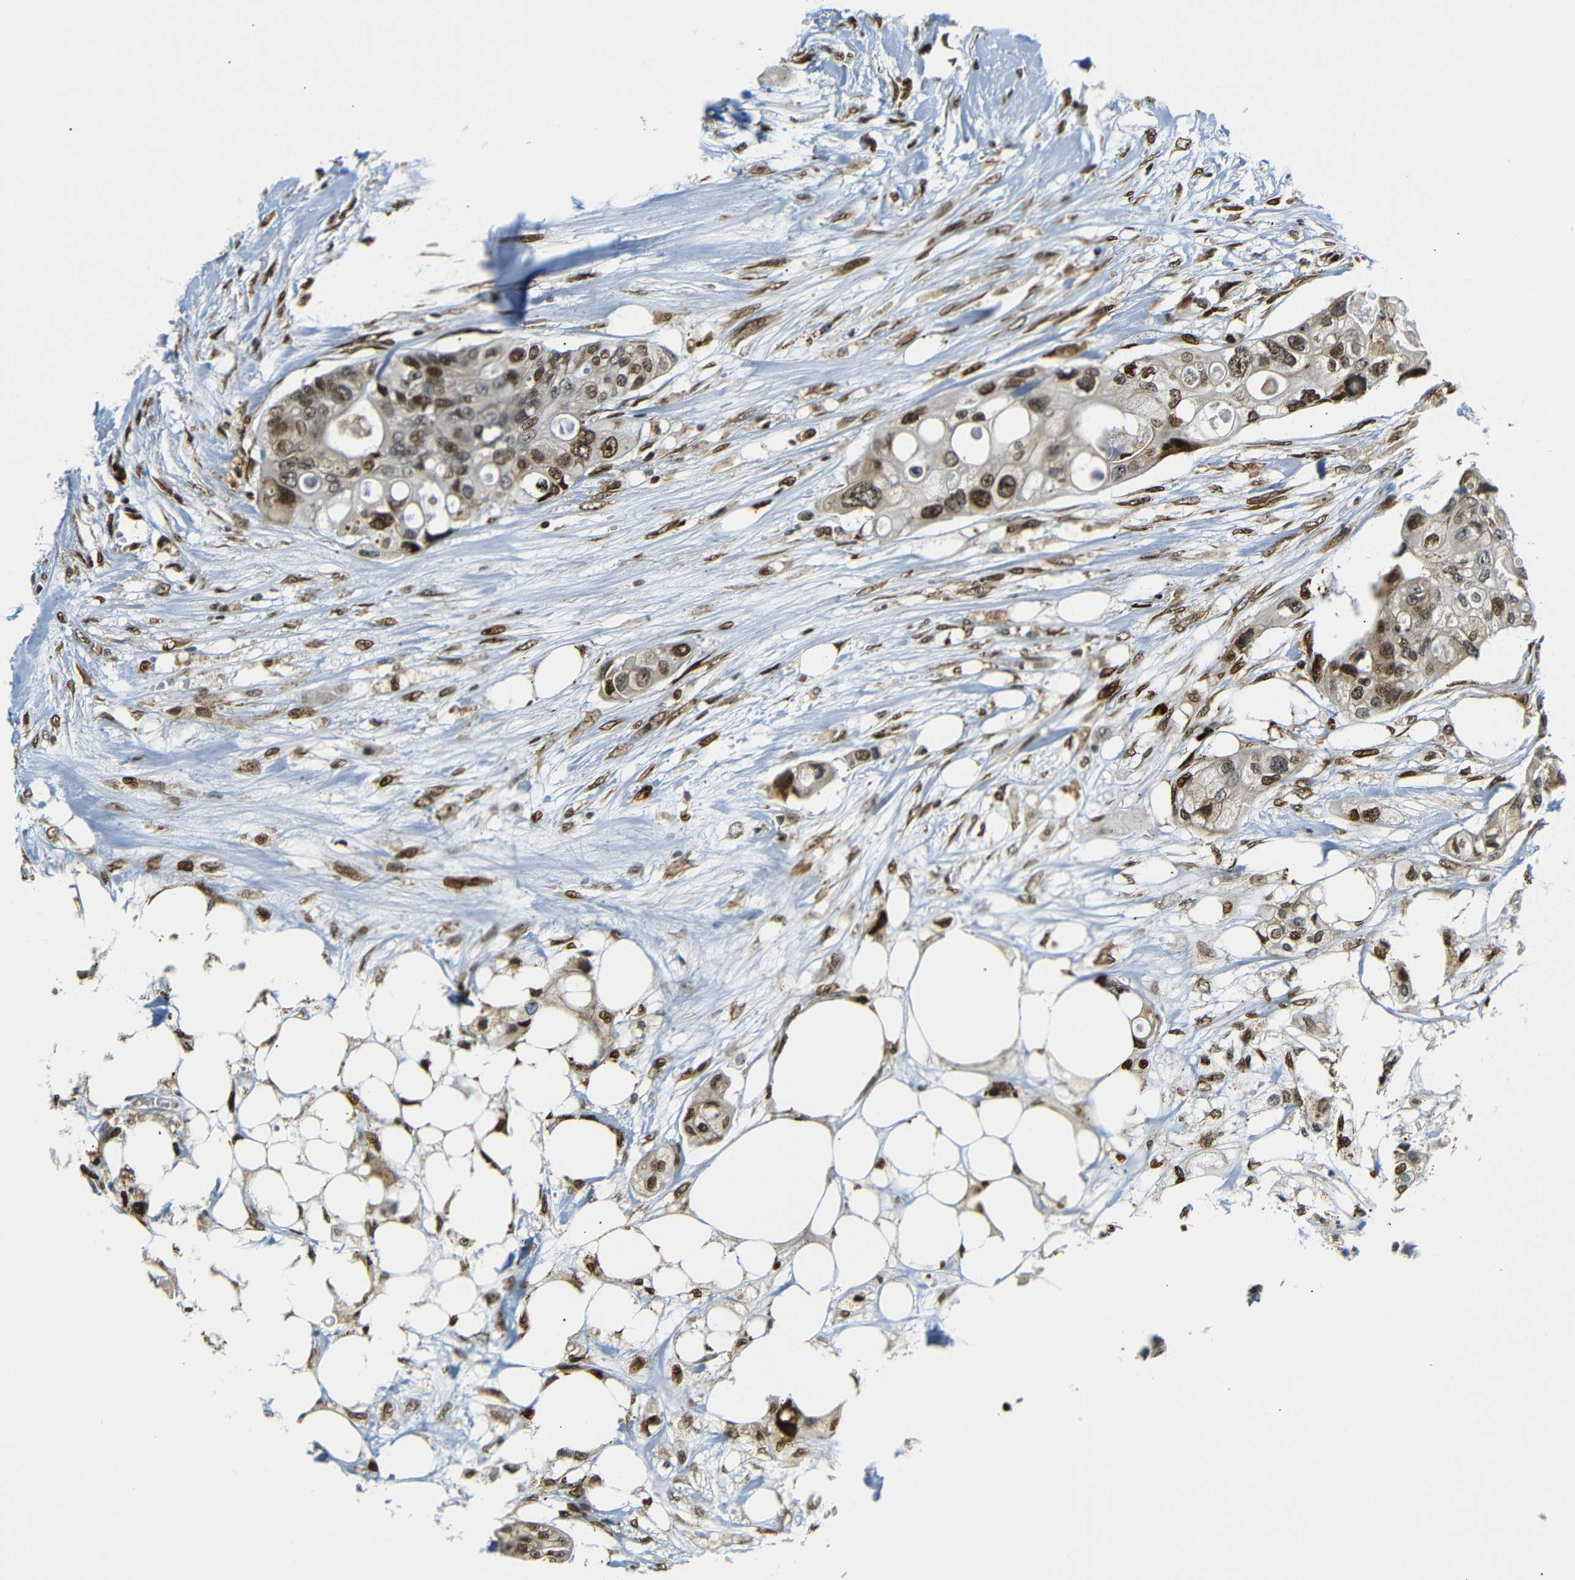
{"staining": {"intensity": "moderate", "quantity": "25%-75%", "location": "cytoplasmic/membranous,nuclear"}, "tissue": "colorectal cancer", "cell_type": "Tumor cells", "image_type": "cancer", "snomed": [{"axis": "morphology", "description": "Adenocarcinoma, NOS"}, {"axis": "topography", "description": "Colon"}], "caption": "Moderate cytoplasmic/membranous and nuclear expression is identified in about 25%-75% of tumor cells in colorectal cancer (adenocarcinoma).", "gene": "SPCS2", "patient": {"sex": "female", "age": 57}}